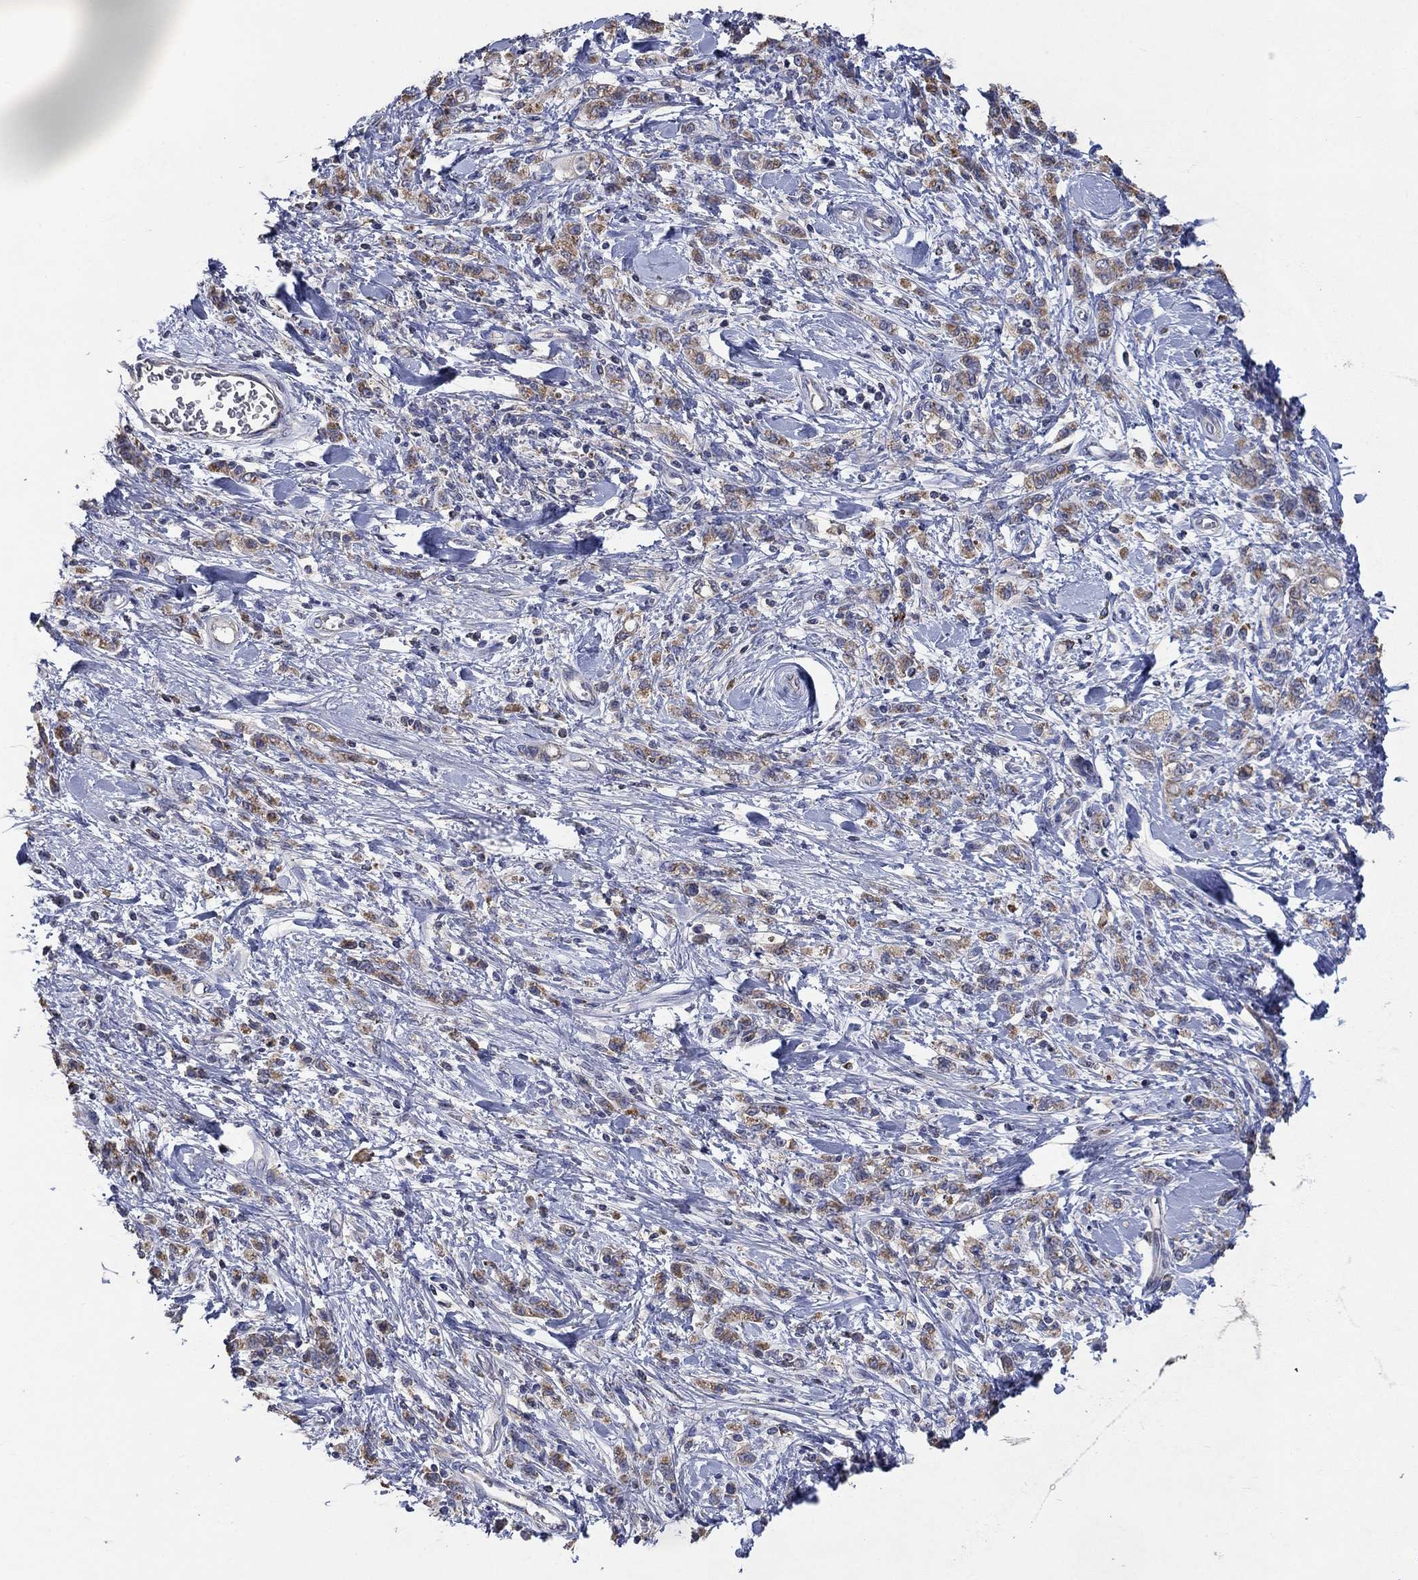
{"staining": {"intensity": "moderate", "quantity": "25%-75%", "location": "cytoplasmic/membranous"}, "tissue": "stomach cancer", "cell_type": "Tumor cells", "image_type": "cancer", "snomed": [{"axis": "morphology", "description": "Adenocarcinoma, NOS"}, {"axis": "topography", "description": "Stomach"}], "caption": "Stomach cancer stained for a protein (brown) demonstrates moderate cytoplasmic/membranous positive staining in approximately 25%-75% of tumor cells.", "gene": "UGT8", "patient": {"sex": "male", "age": 77}}